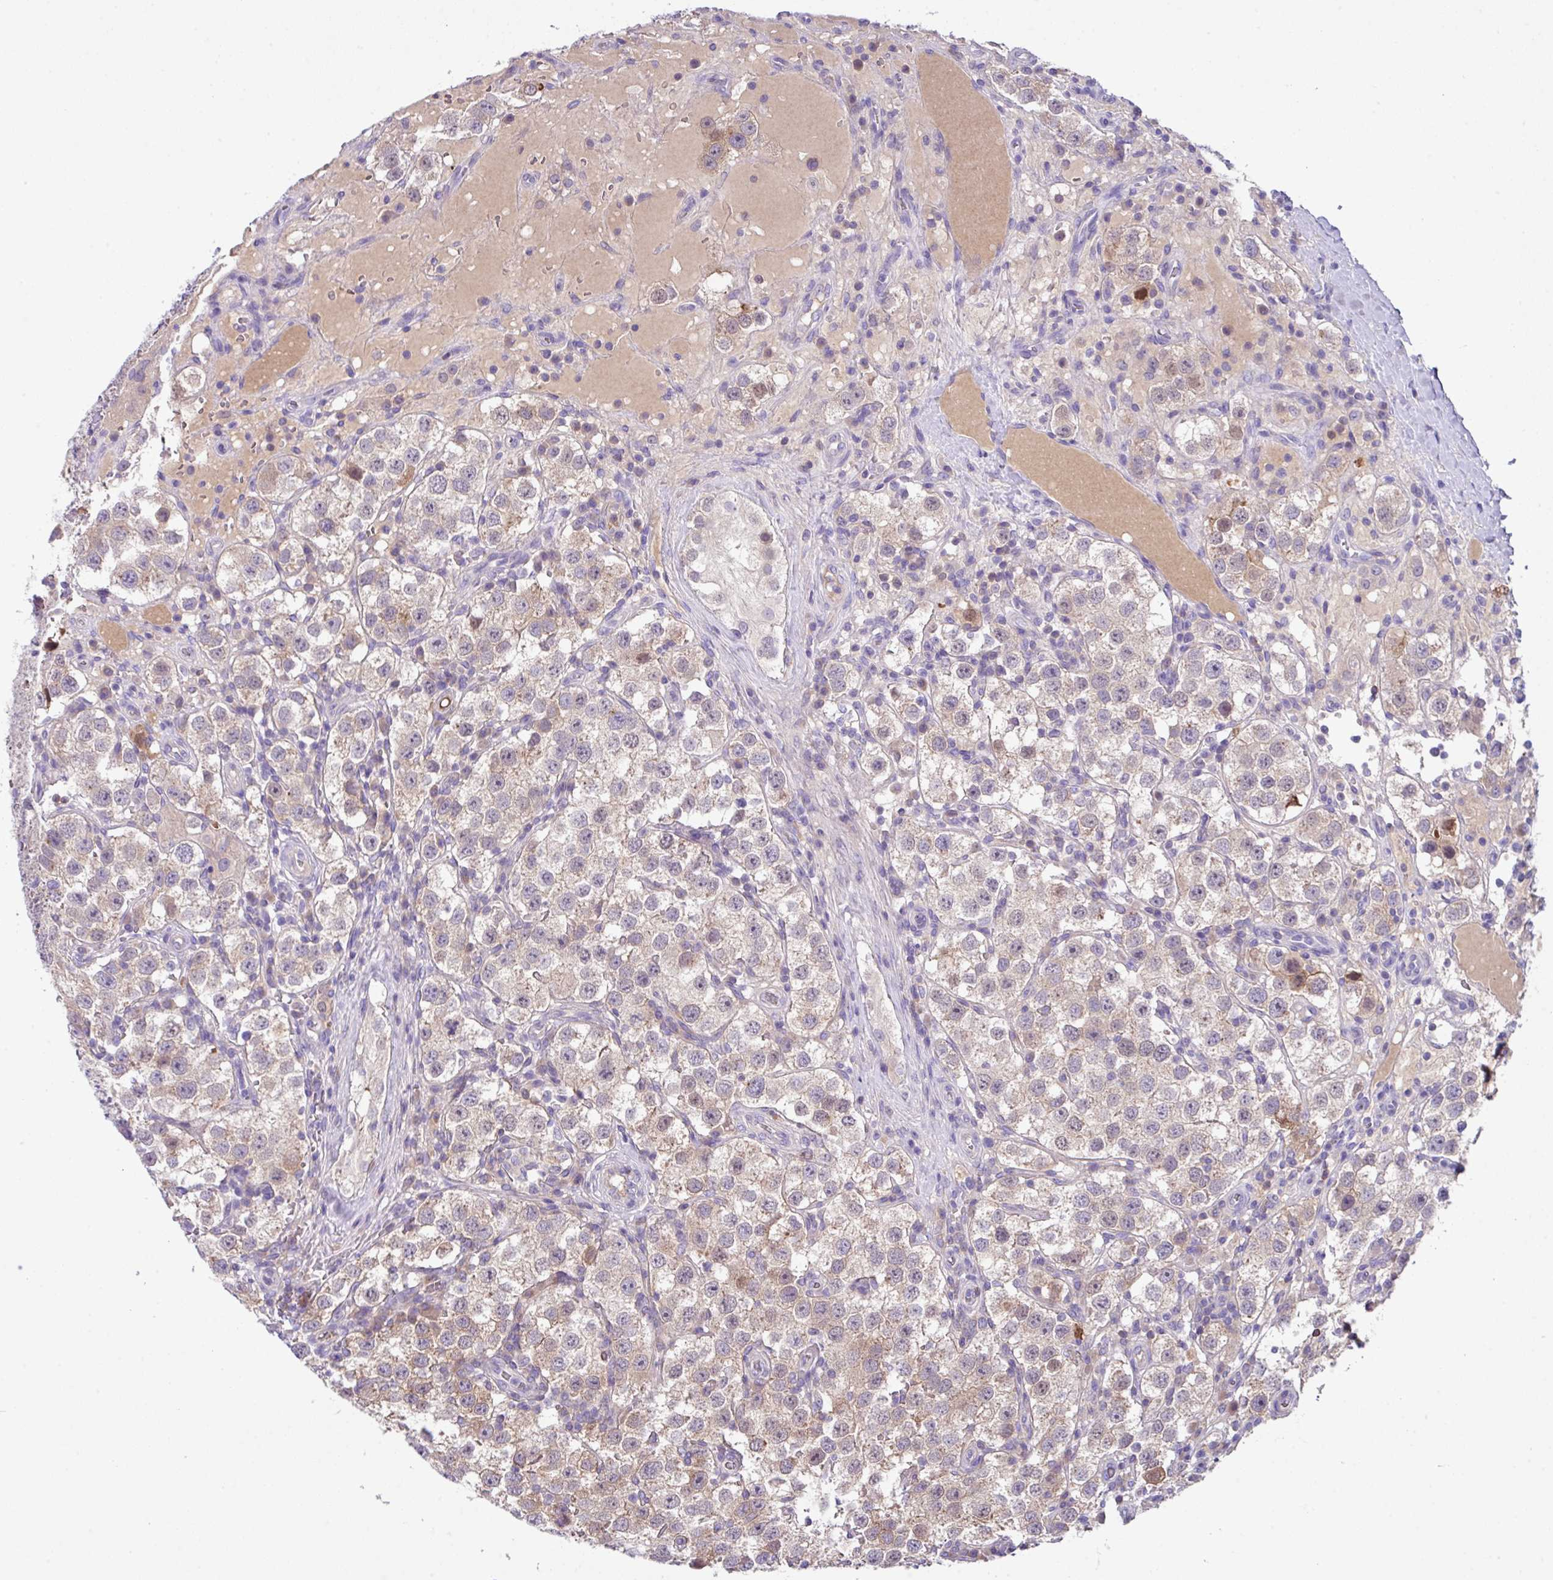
{"staining": {"intensity": "moderate", "quantity": ">75%", "location": "cytoplasmic/membranous"}, "tissue": "testis cancer", "cell_type": "Tumor cells", "image_type": "cancer", "snomed": [{"axis": "morphology", "description": "Seminoma, NOS"}, {"axis": "topography", "description": "Testis"}], "caption": "Immunohistochemistry (IHC) photomicrograph of neoplastic tissue: seminoma (testis) stained using immunohistochemistry demonstrates medium levels of moderate protein expression localized specifically in the cytoplasmic/membranous of tumor cells, appearing as a cytoplasmic/membranous brown color.", "gene": "DNAL1", "patient": {"sex": "male", "age": 37}}